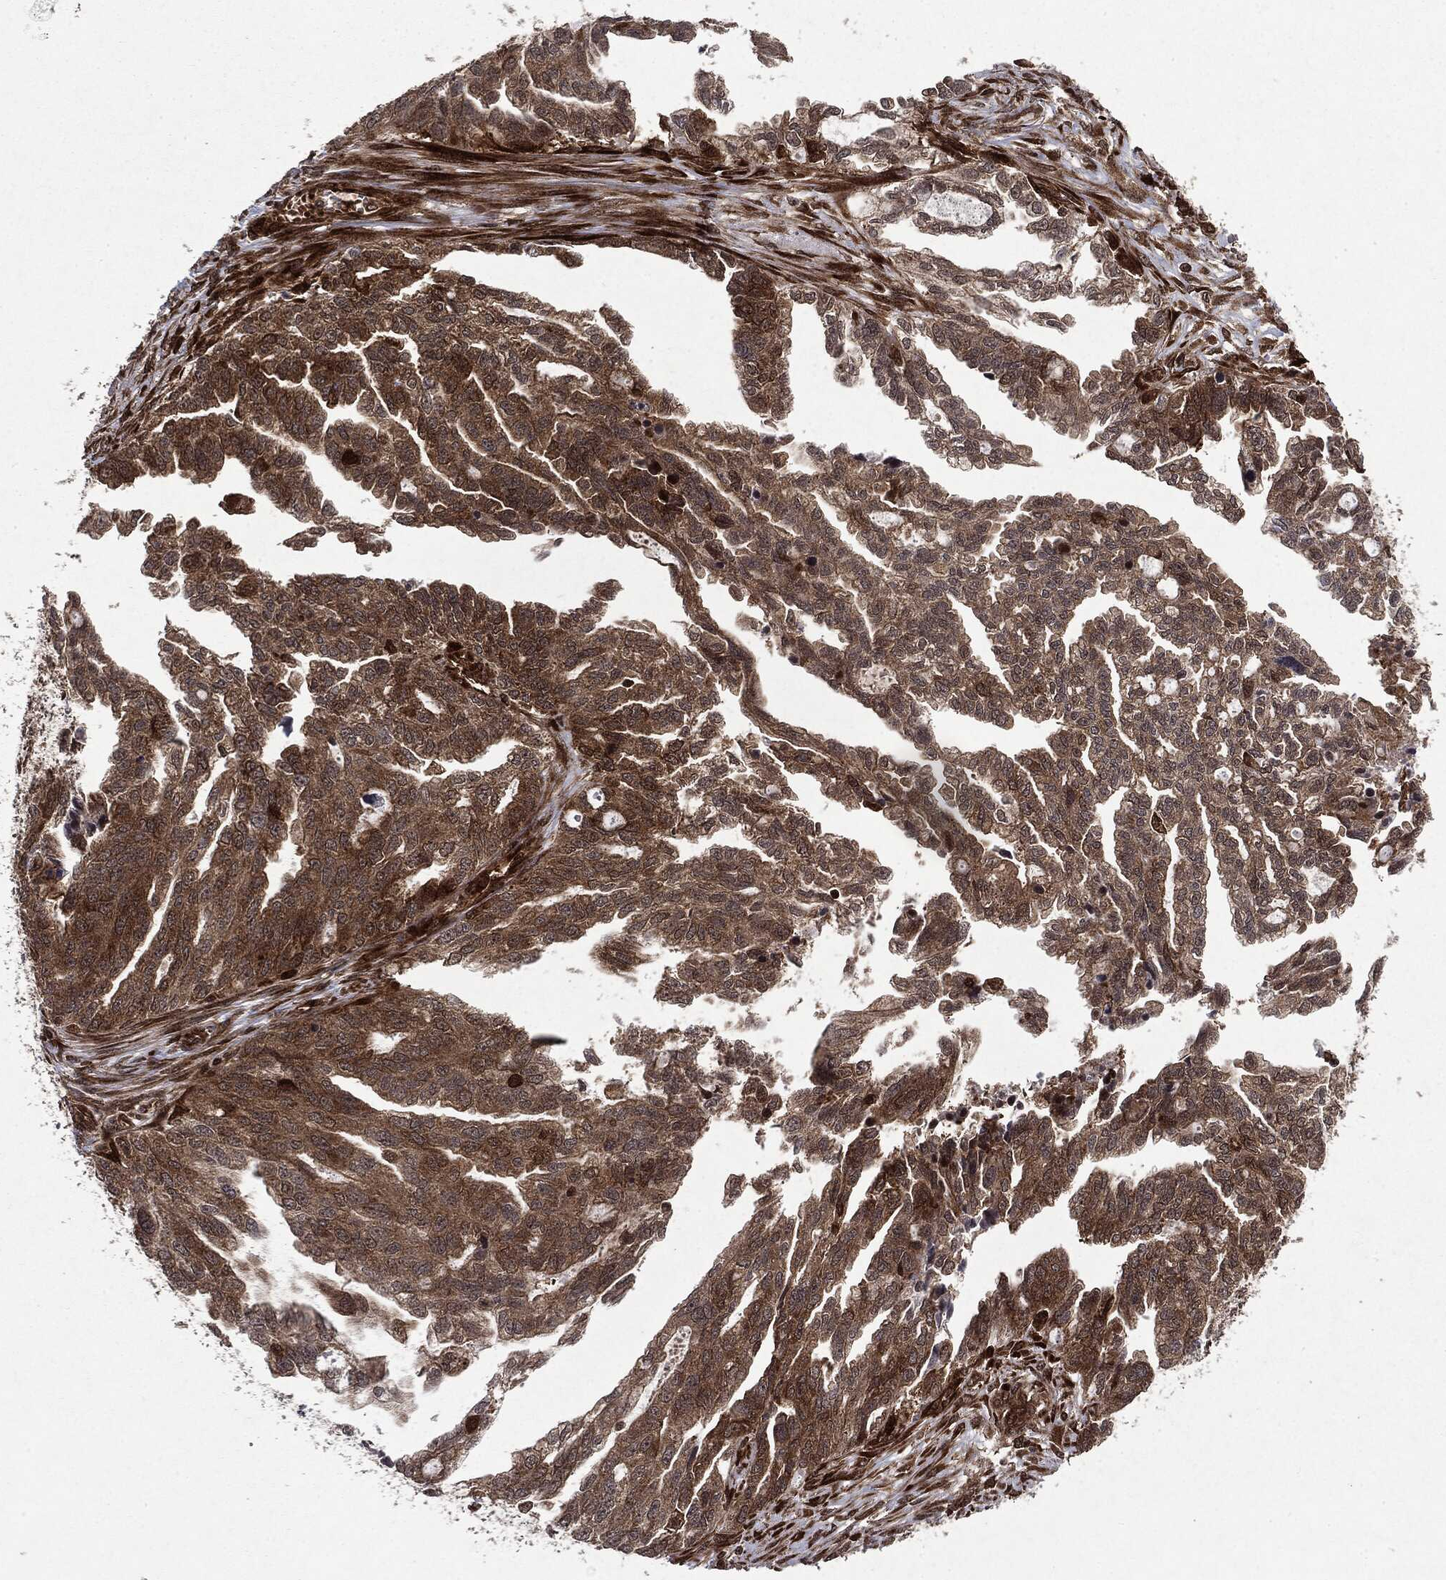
{"staining": {"intensity": "moderate", "quantity": ">75%", "location": "cytoplasmic/membranous"}, "tissue": "ovarian cancer", "cell_type": "Tumor cells", "image_type": "cancer", "snomed": [{"axis": "morphology", "description": "Cystadenocarcinoma, serous, NOS"}, {"axis": "topography", "description": "Ovary"}], "caption": "Approximately >75% of tumor cells in human ovarian serous cystadenocarcinoma display moderate cytoplasmic/membranous protein staining as visualized by brown immunohistochemical staining.", "gene": "OTUB1", "patient": {"sex": "female", "age": 51}}